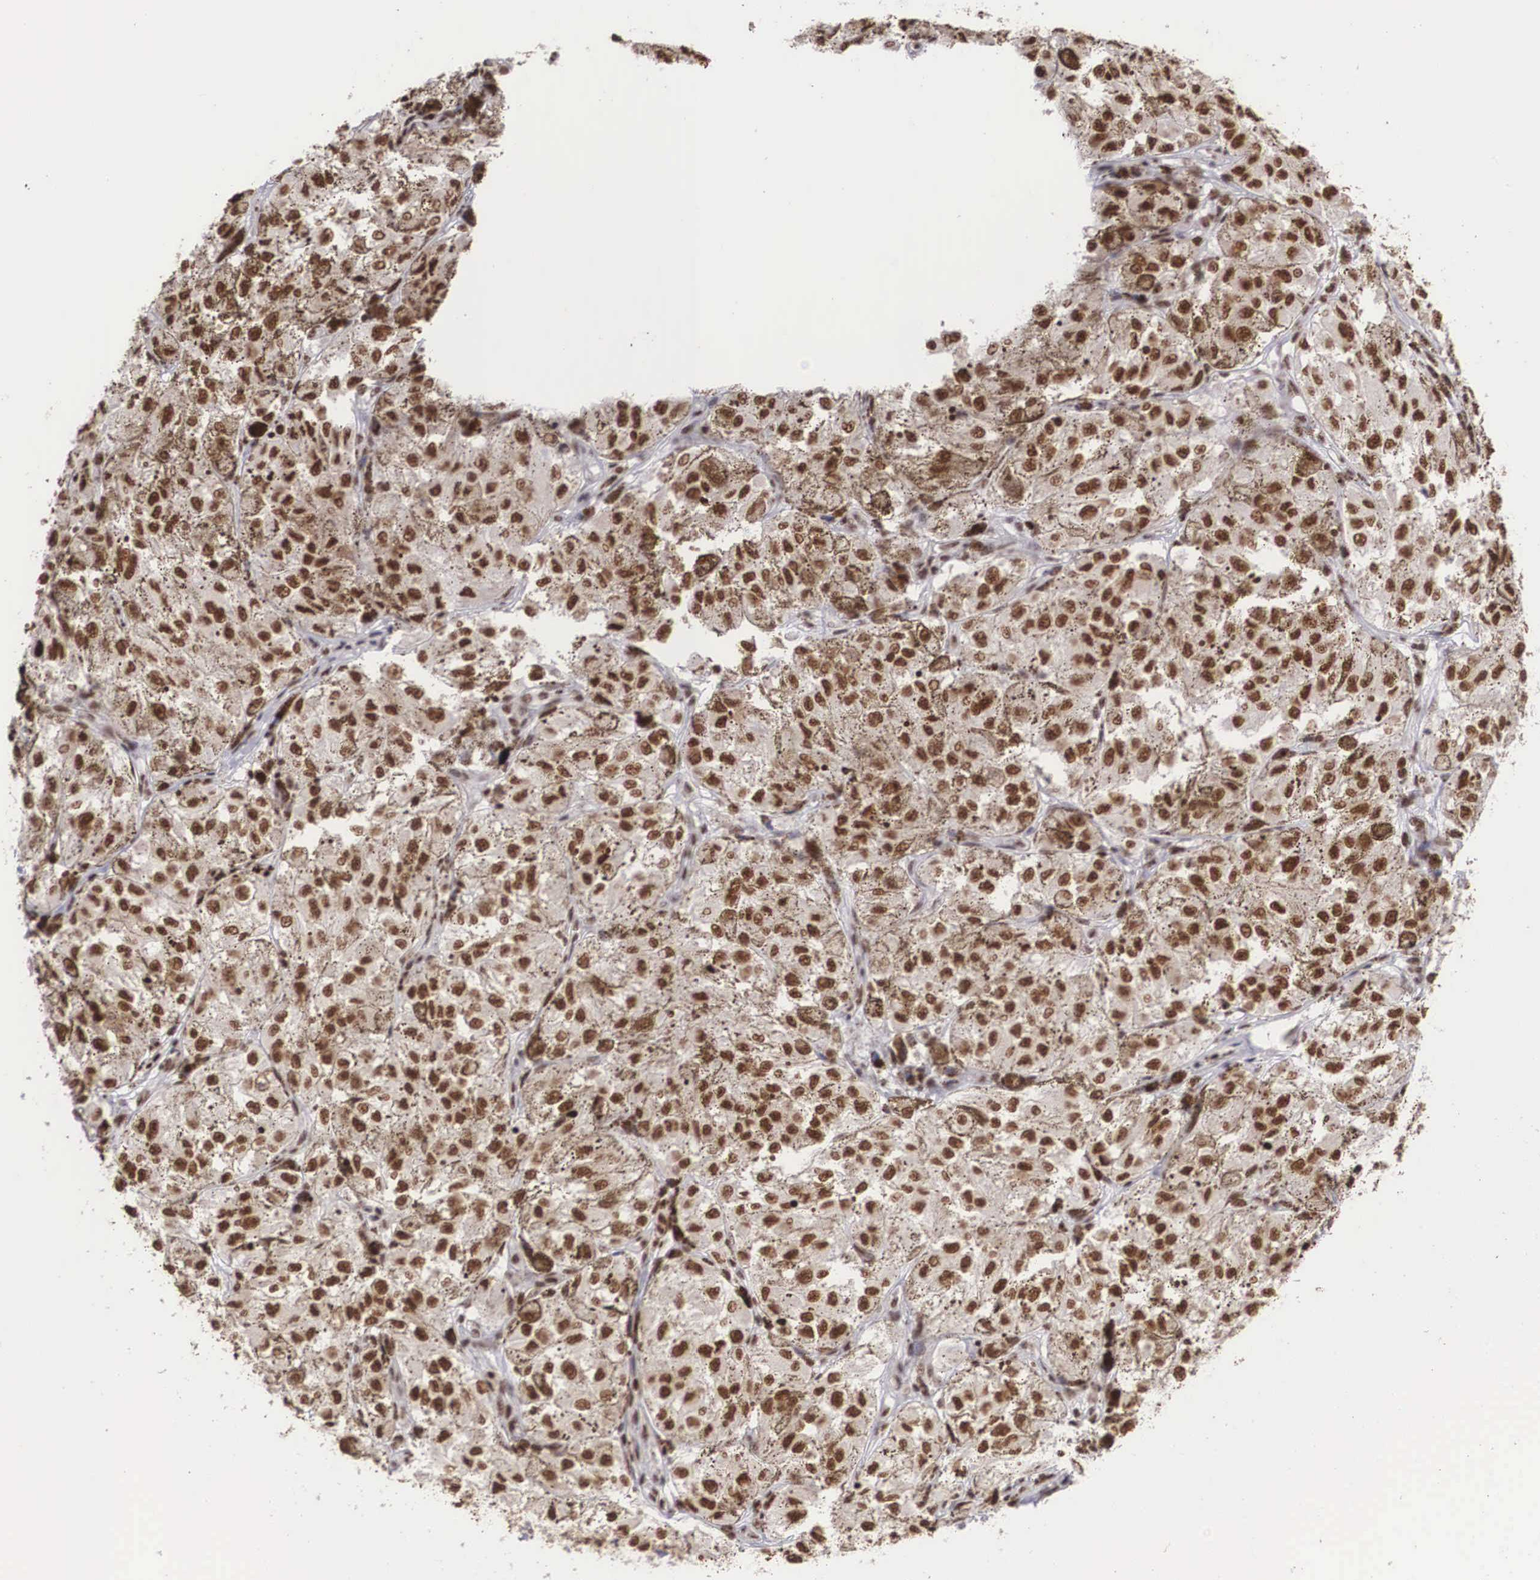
{"staining": {"intensity": "strong", "quantity": ">75%", "location": "nuclear"}, "tissue": "melanoma", "cell_type": "Tumor cells", "image_type": "cancer", "snomed": [{"axis": "morphology", "description": "Malignant melanoma, NOS"}, {"axis": "topography", "description": "Skin"}], "caption": "About >75% of tumor cells in human malignant melanoma show strong nuclear protein expression as visualized by brown immunohistochemical staining.", "gene": "HTATSF1", "patient": {"sex": "male", "age": 67}}